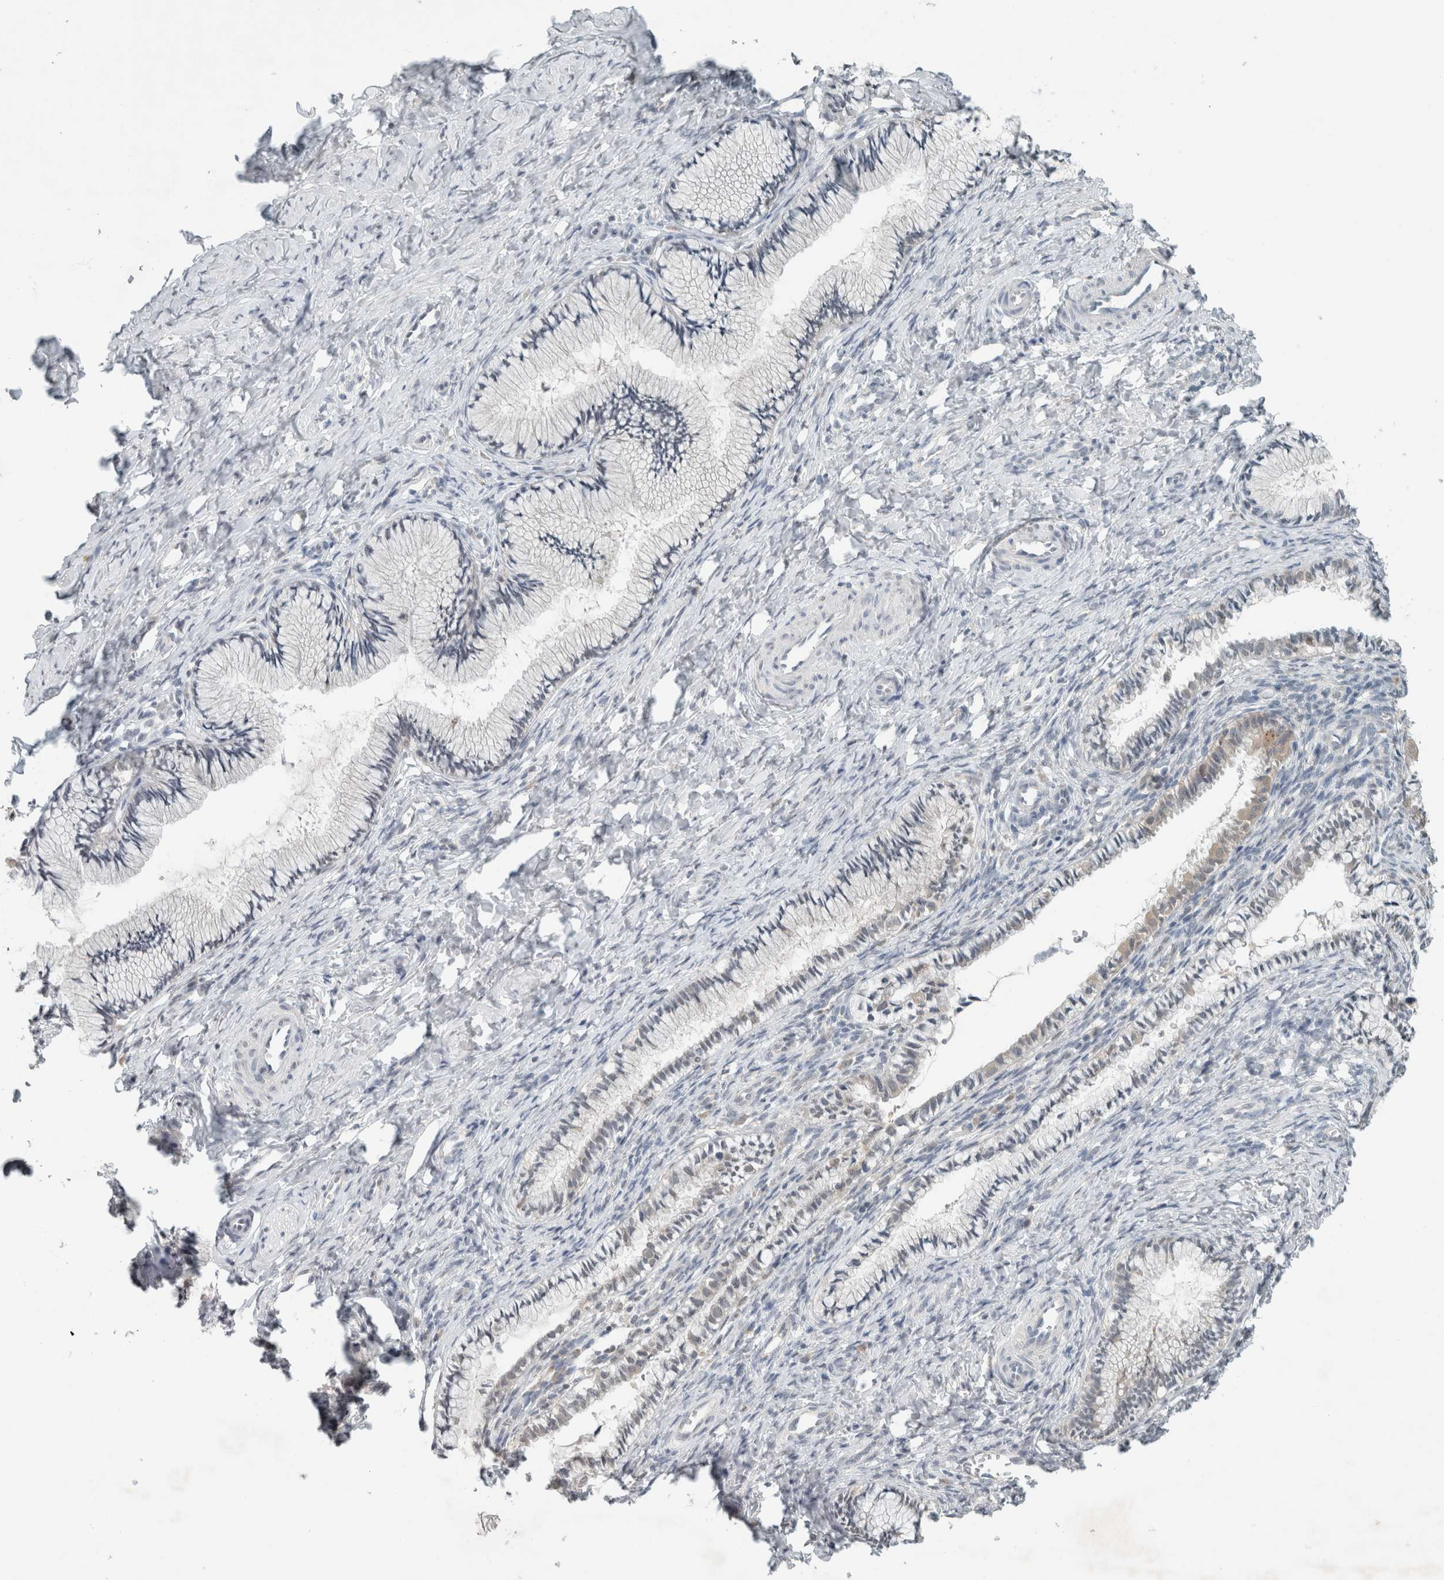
{"staining": {"intensity": "negative", "quantity": "none", "location": "none"}, "tissue": "cervix", "cell_type": "Glandular cells", "image_type": "normal", "snomed": [{"axis": "morphology", "description": "Normal tissue, NOS"}, {"axis": "topography", "description": "Cervix"}], "caption": "Immunohistochemical staining of benign cervix exhibits no significant expression in glandular cells. Brightfield microscopy of immunohistochemistry (IHC) stained with DAB (brown) and hematoxylin (blue), captured at high magnification.", "gene": "TRIT1", "patient": {"sex": "female", "age": 27}}